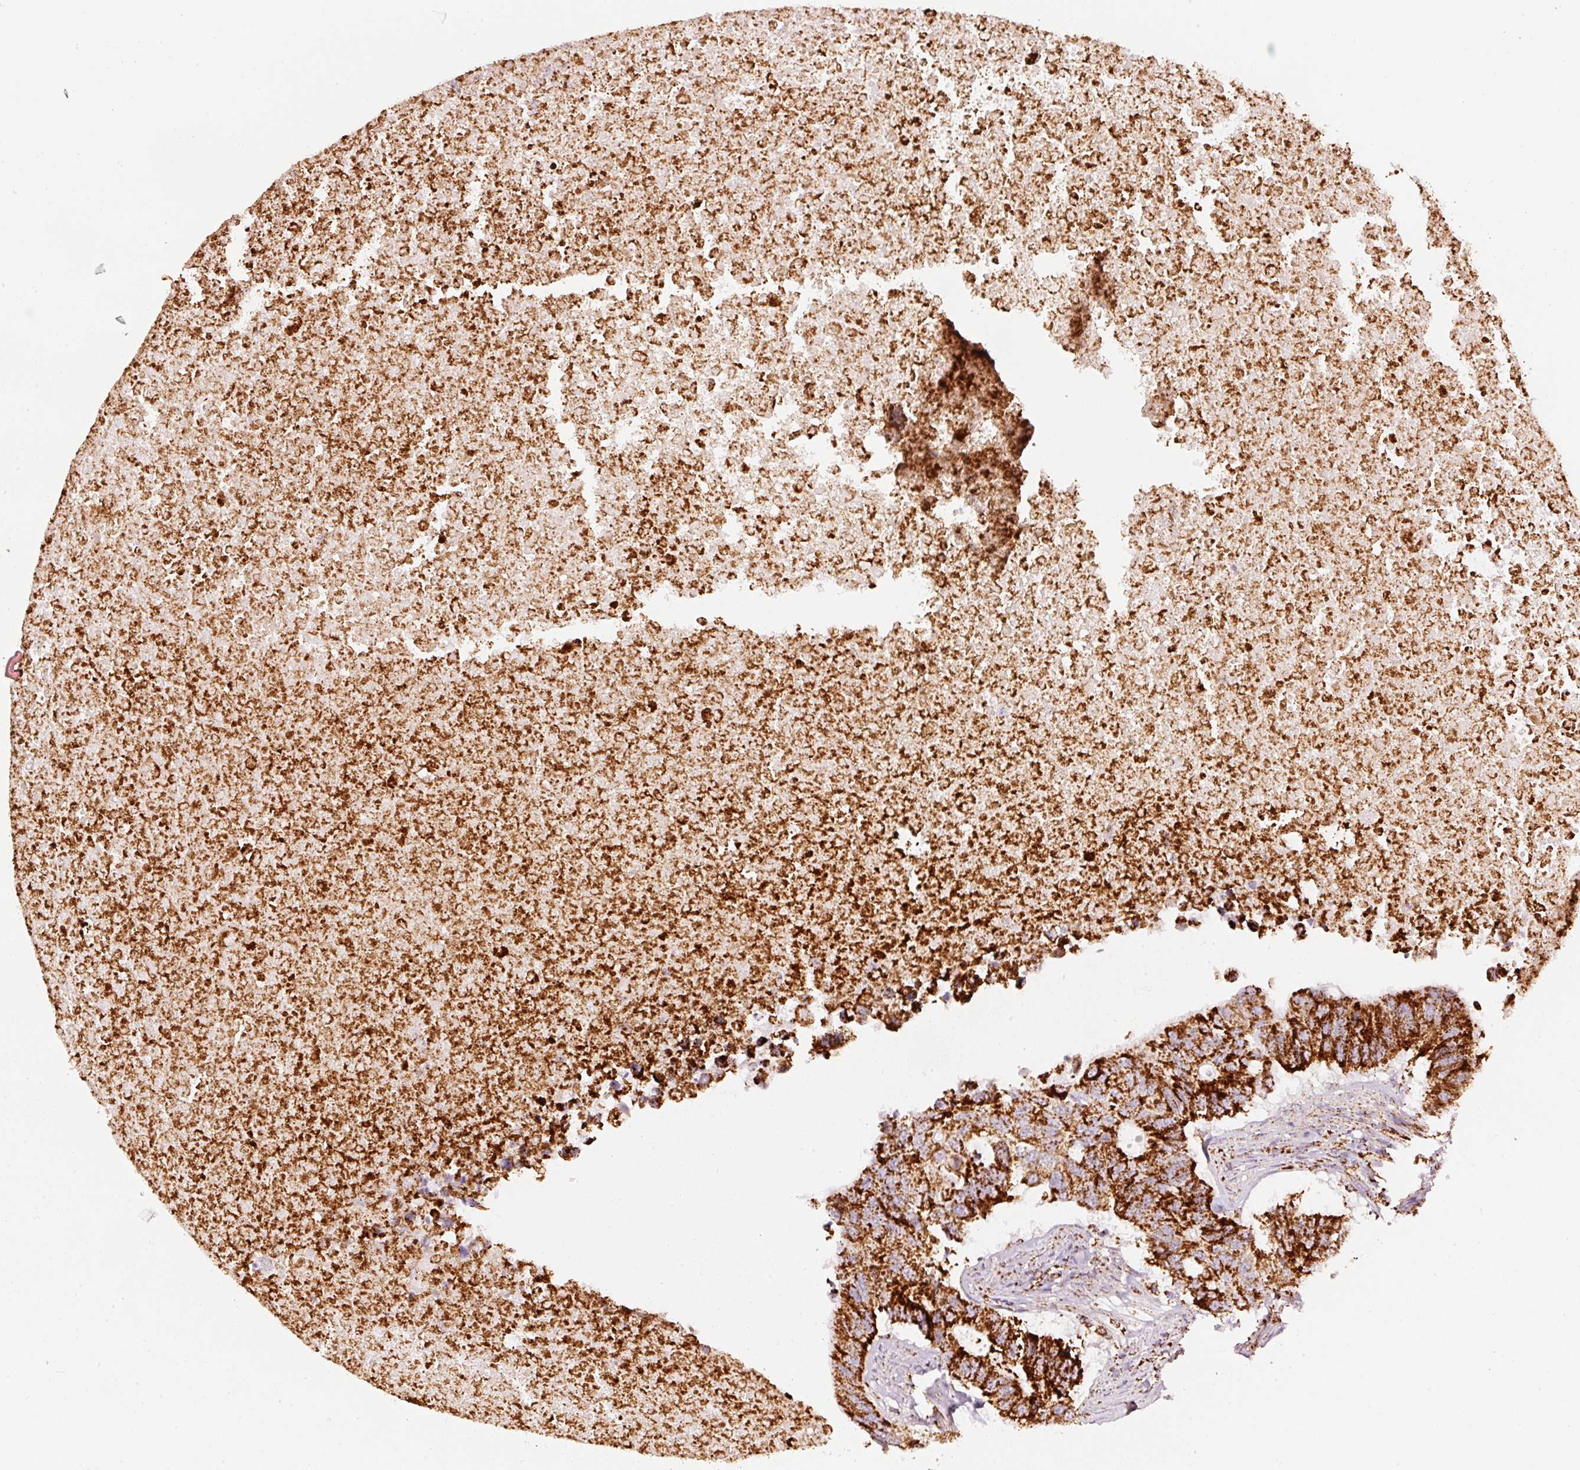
{"staining": {"intensity": "strong", "quantity": ">75%", "location": "cytoplasmic/membranous"}, "tissue": "colorectal cancer", "cell_type": "Tumor cells", "image_type": "cancer", "snomed": [{"axis": "morphology", "description": "Adenocarcinoma, NOS"}, {"axis": "topography", "description": "Colon"}], "caption": "A high-resolution micrograph shows immunohistochemistry staining of colorectal adenocarcinoma, which reveals strong cytoplasmic/membranous positivity in about >75% of tumor cells.", "gene": "UQCRC1", "patient": {"sex": "male", "age": 71}}